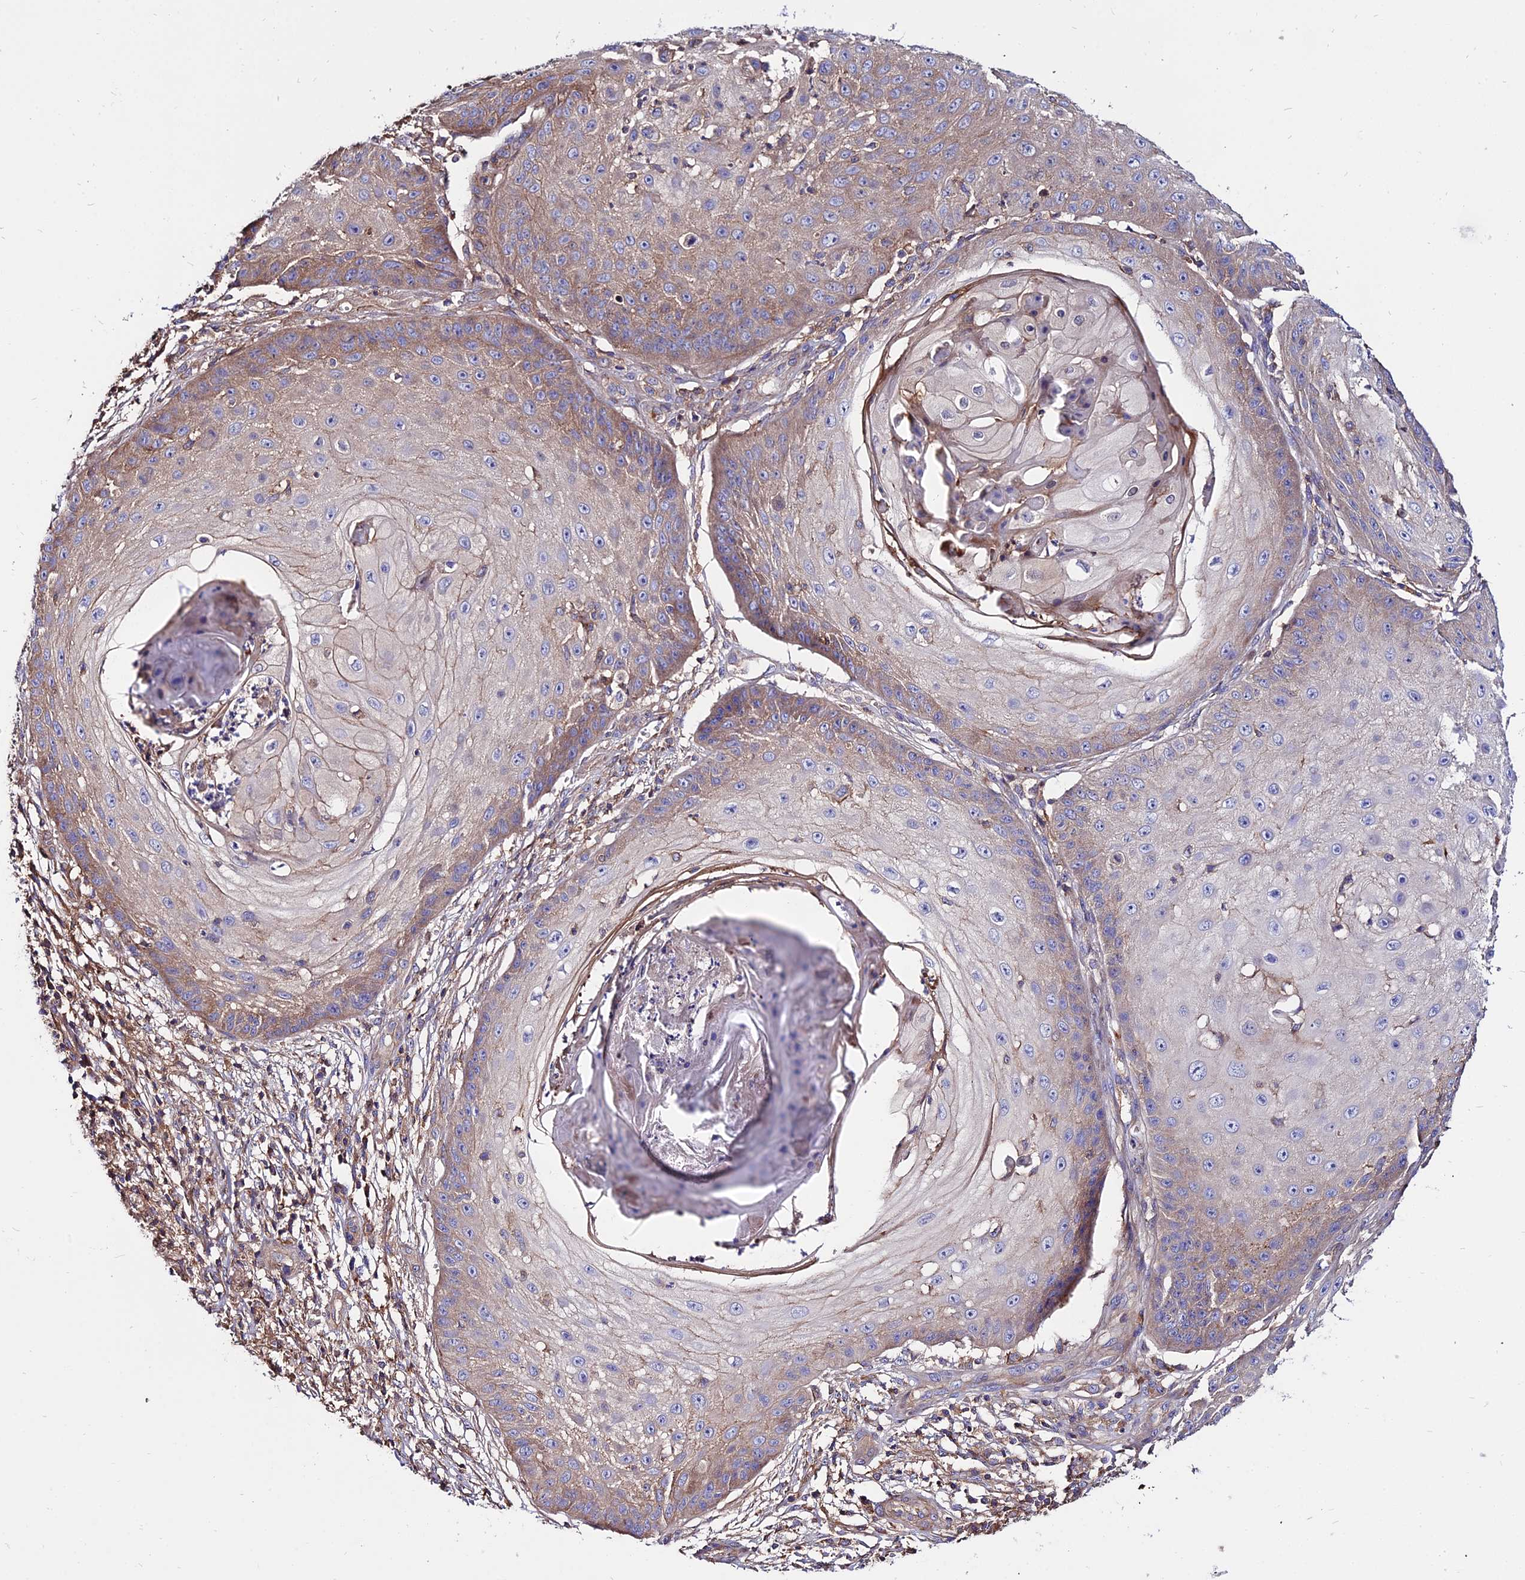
{"staining": {"intensity": "weak", "quantity": "25%-75%", "location": "cytoplasmic/membranous"}, "tissue": "skin cancer", "cell_type": "Tumor cells", "image_type": "cancer", "snomed": [{"axis": "morphology", "description": "Squamous cell carcinoma, NOS"}, {"axis": "topography", "description": "Skin"}], "caption": "Squamous cell carcinoma (skin) stained for a protein displays weak cytoplasmic/membranous positivity in tumor cells.", "gene": "PYM1", "patient": {"sex": "male", "age": 70}}